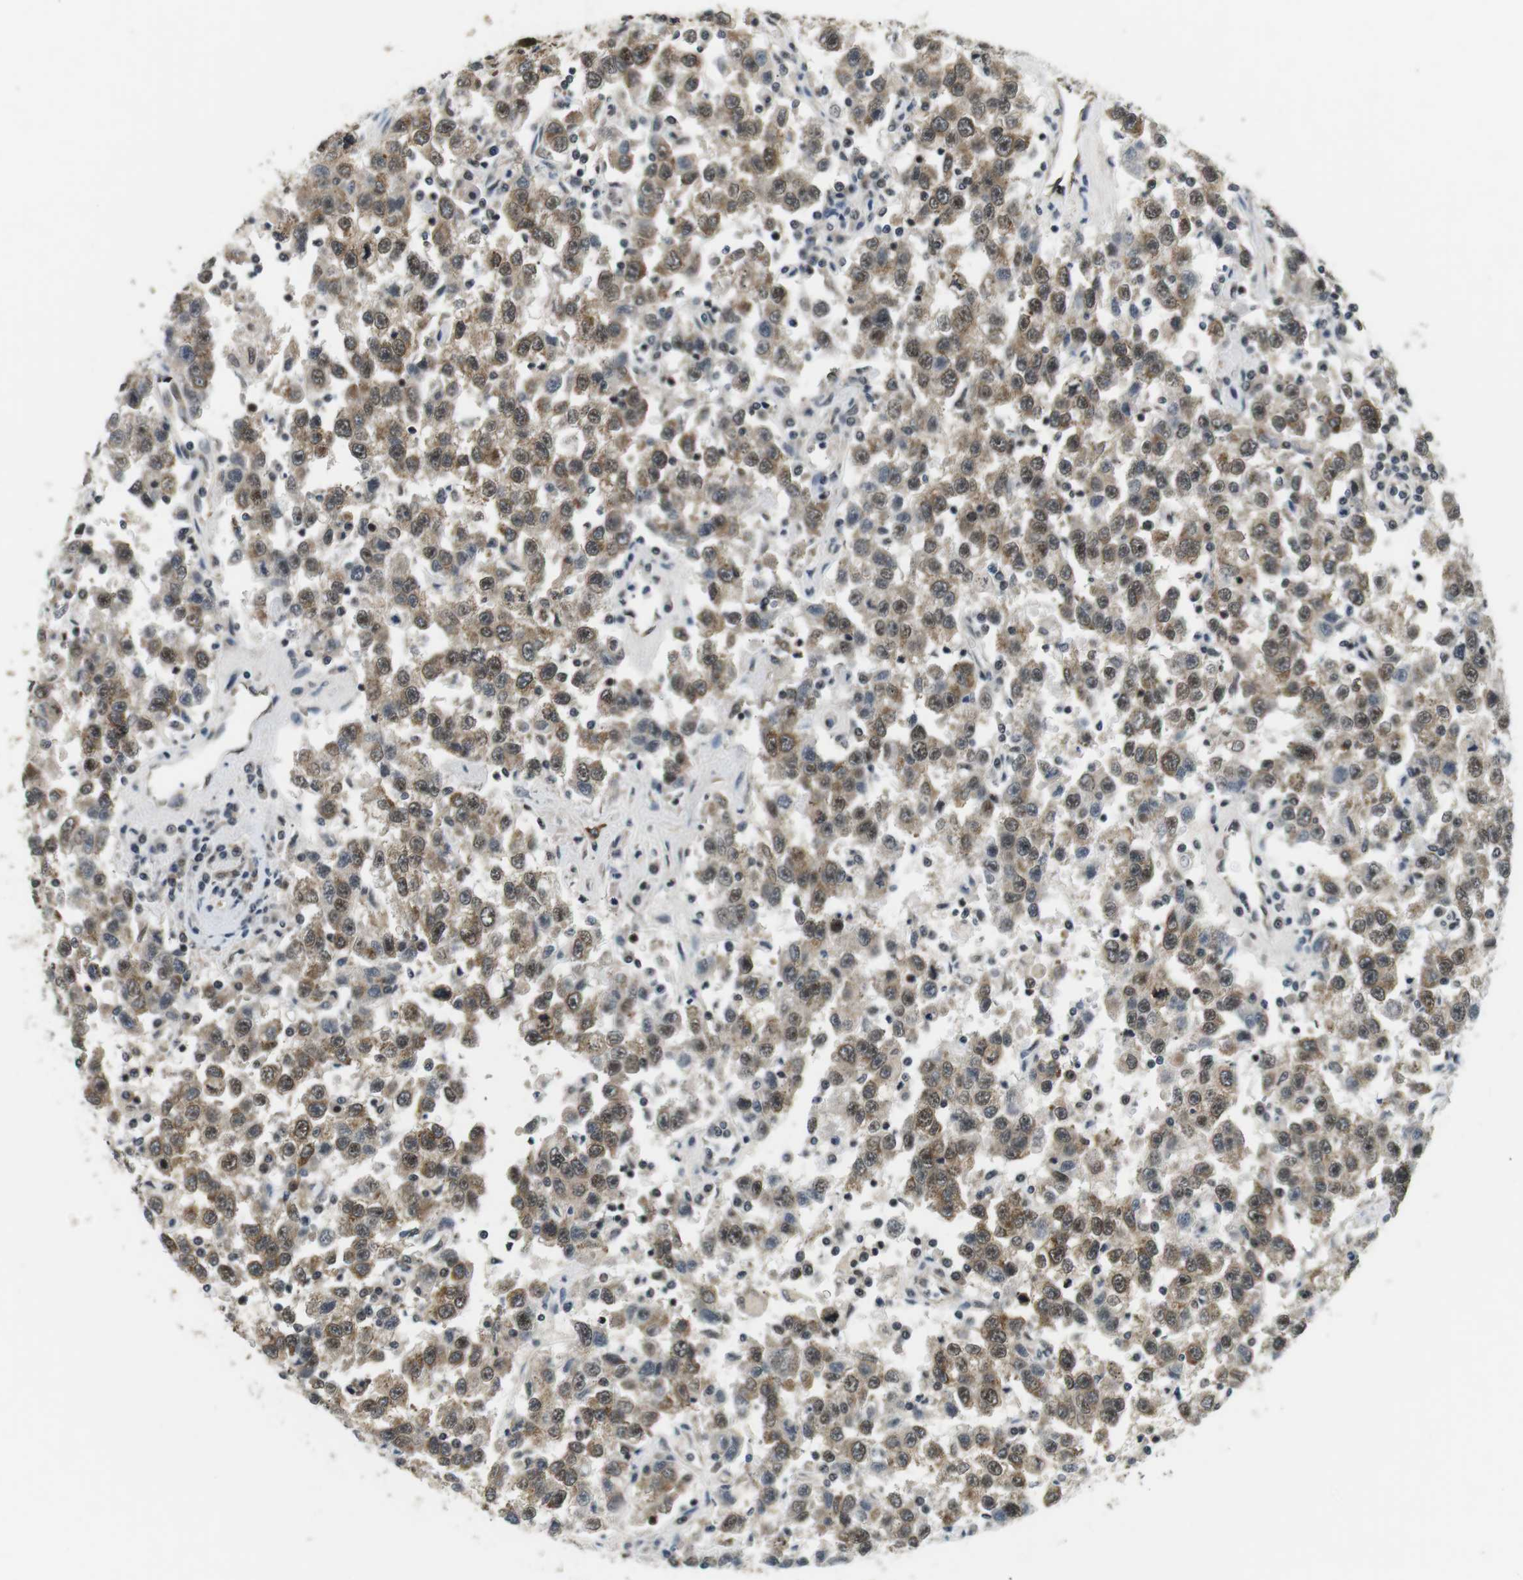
{"staining": {"intensity": "moderate", "quantity": ">75%", "location": "cytoplasmic/membranous,nuclear"}, "tissue": "testis cancer", "cell_type": "Tumor cells", "image_type": "cancer", "snomed": [{"axis": "morphology", "description": "Seminoma, NOS"}, {"axis": "topography", "description": "Testis"}], "caption": "This histopathology image demonstrates immunohistochemistry staining of testis cancer (seminoma), with medium moderate cytoplasmic/membranous and nuclear staining in about >75% of tumor cells.", "gene": "CSNK2B", "patient": {"sex": "male", "age": 41}}